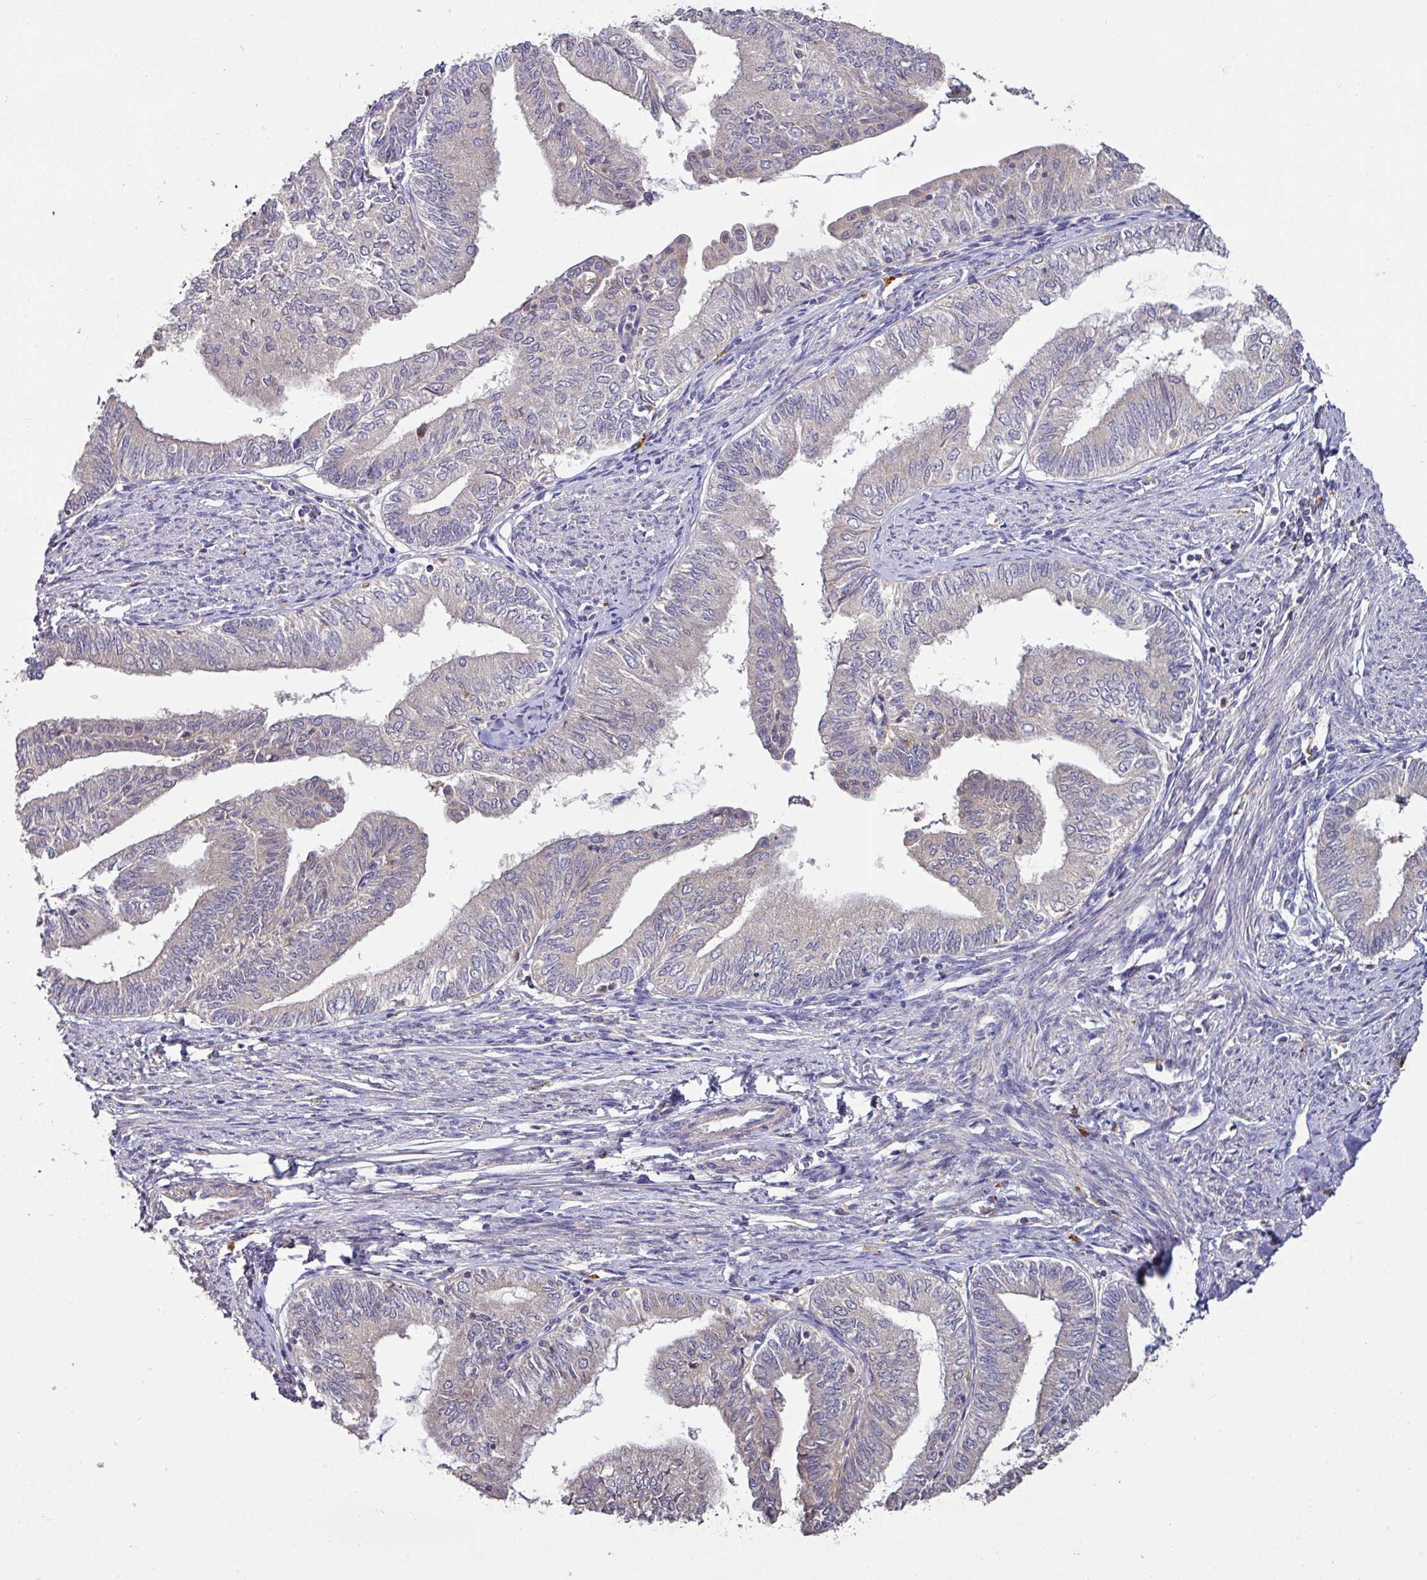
{"staining": {"intensity": "negative", "quantity": "none", "location": "none"}, "tissue": "endometrial cancer", "cell_type": "Tumor cells", "image_type": "cancer", "snomed": [{"axis": "morphology", "description": "Adenocarcinoma, NOS"}, {"axis": "topography", "description": "Endometrium"}], "caption": "This is an immunohistochemistry (IHC) micrograph of endometrial adenocarcinoma. There is no positivity in tumor cells.", "gene": "AEBP2", "patient": {"sex": "female", "age": 66}}